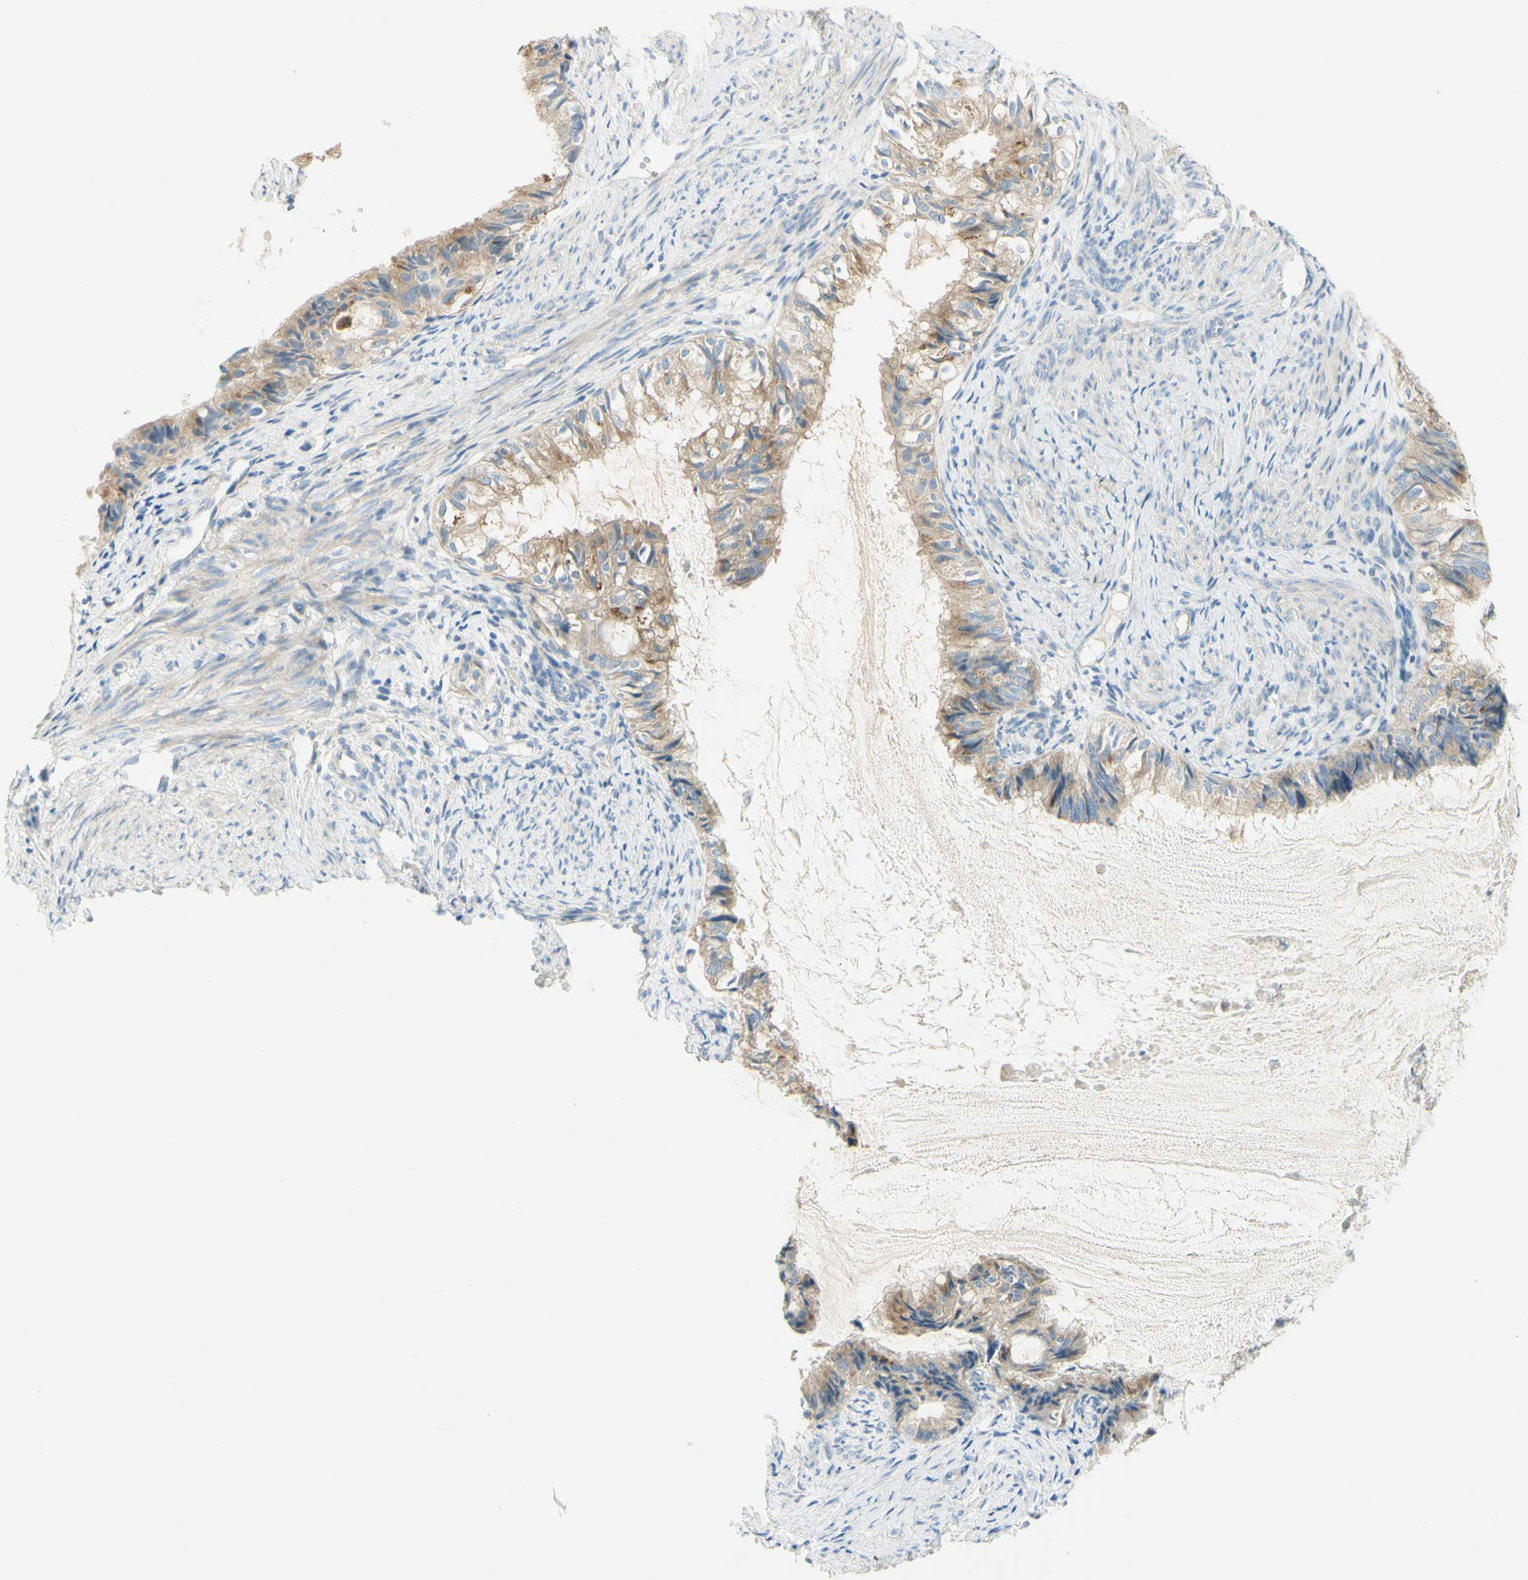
{"staining": {"intensity": "moderate", "quantity": ">75%", "location": "cytoplasmic/membranous"}, "tissue": "cervical cancer", "cell_type": "Tumor cells", "image_type": "cancer", "snomed": [{"axis": "morphology", "description": "Normal tissue, NOS"}, {"axis": "morphology", "description": "Adenocarcinoma, NOS"}, {"axis": "topography", "description": "Cervix"}, {"axis": "topography", "description": "Endometrium"}], "caption": "The histopathology image demonstrates staining of adenocarcinoma (cervical), revealing moderate cytoplasmic/membranous protein positivity (brown color) within tumor cells. The staining was performed using DAB to visualize the protein expression in brown, while the nuclei were stained in blue with hematoxylin (Magnification: 20x).", "gene": "GCNT3", "patient": {"sex": "female", "age": 86}}